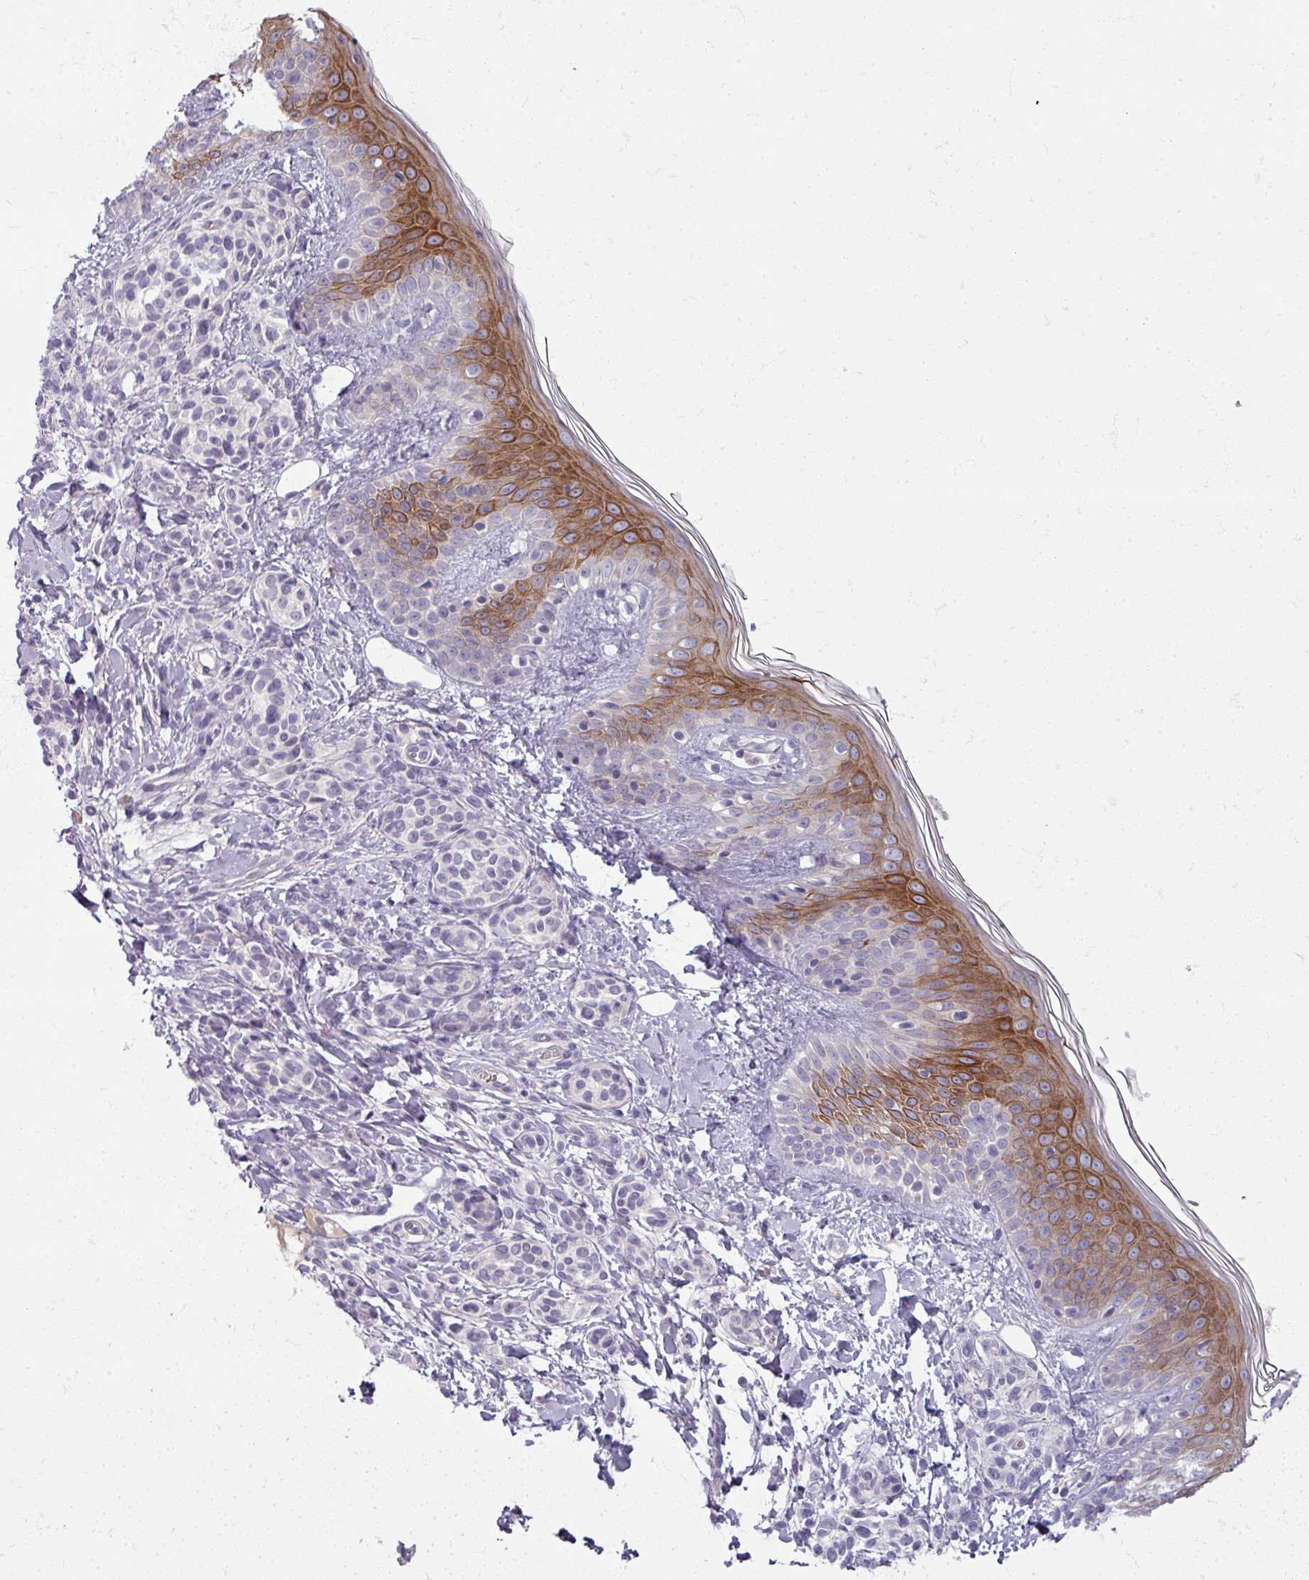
{"staining": {"intensity": "negative", "quantity": "none", "location": "none"}, "tissue": "skin", "cell_type": "Fibroblasts", "image_type": "normal", "snomed": [{"axis": "morphology", "description": "Normal tissue, NOS"}, {"axis": "topography", "description": "Skin"}], "caption": "Immunohistochemistry image of unremarkable skin: human skin stained with DAB (3,3'-diaminobenzidine) exhibits no significant protein staining in fibroblasts.", "gene": "TTLL7", "patient": {"sex": "male", "age": 16}}